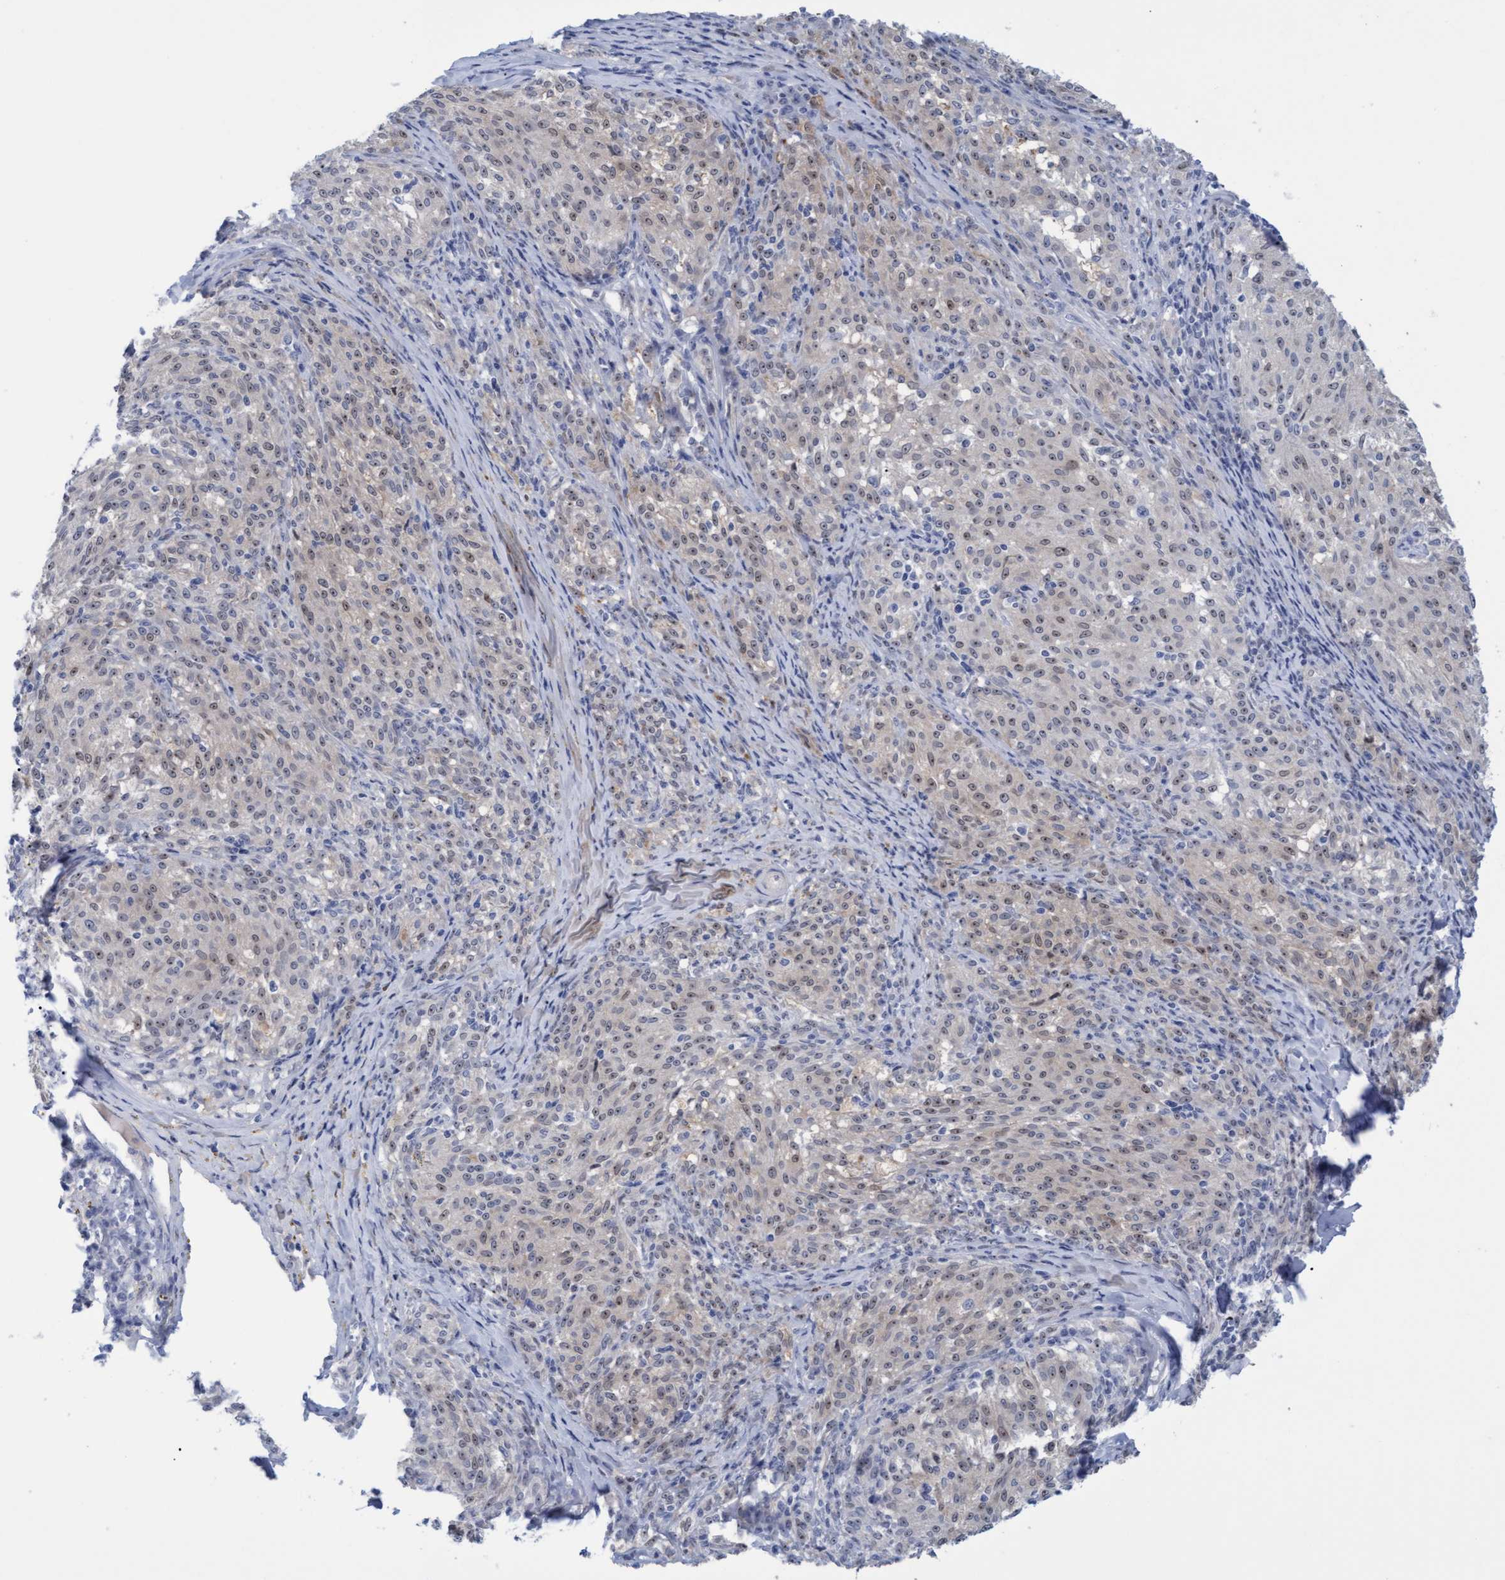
{"staining": {"intensity": "weak", "quantity": "25%-75%", "location": "nuclear"}, "tissue": "melanoma", "cell_type": "Tumor cells", "image_type": "cancer", "snomed": [{"axis": "morphology", "description": "Malignant melanoma, NOS"}, {"axis": "topography", "description": "Skin"}], "caption": "IHC of melanoma shows low levels of weak nuclear expression in approximately 25%-75% of tumor cells.", "gene": "PINX1", "patient": {"sex": "female", "age": 72}}